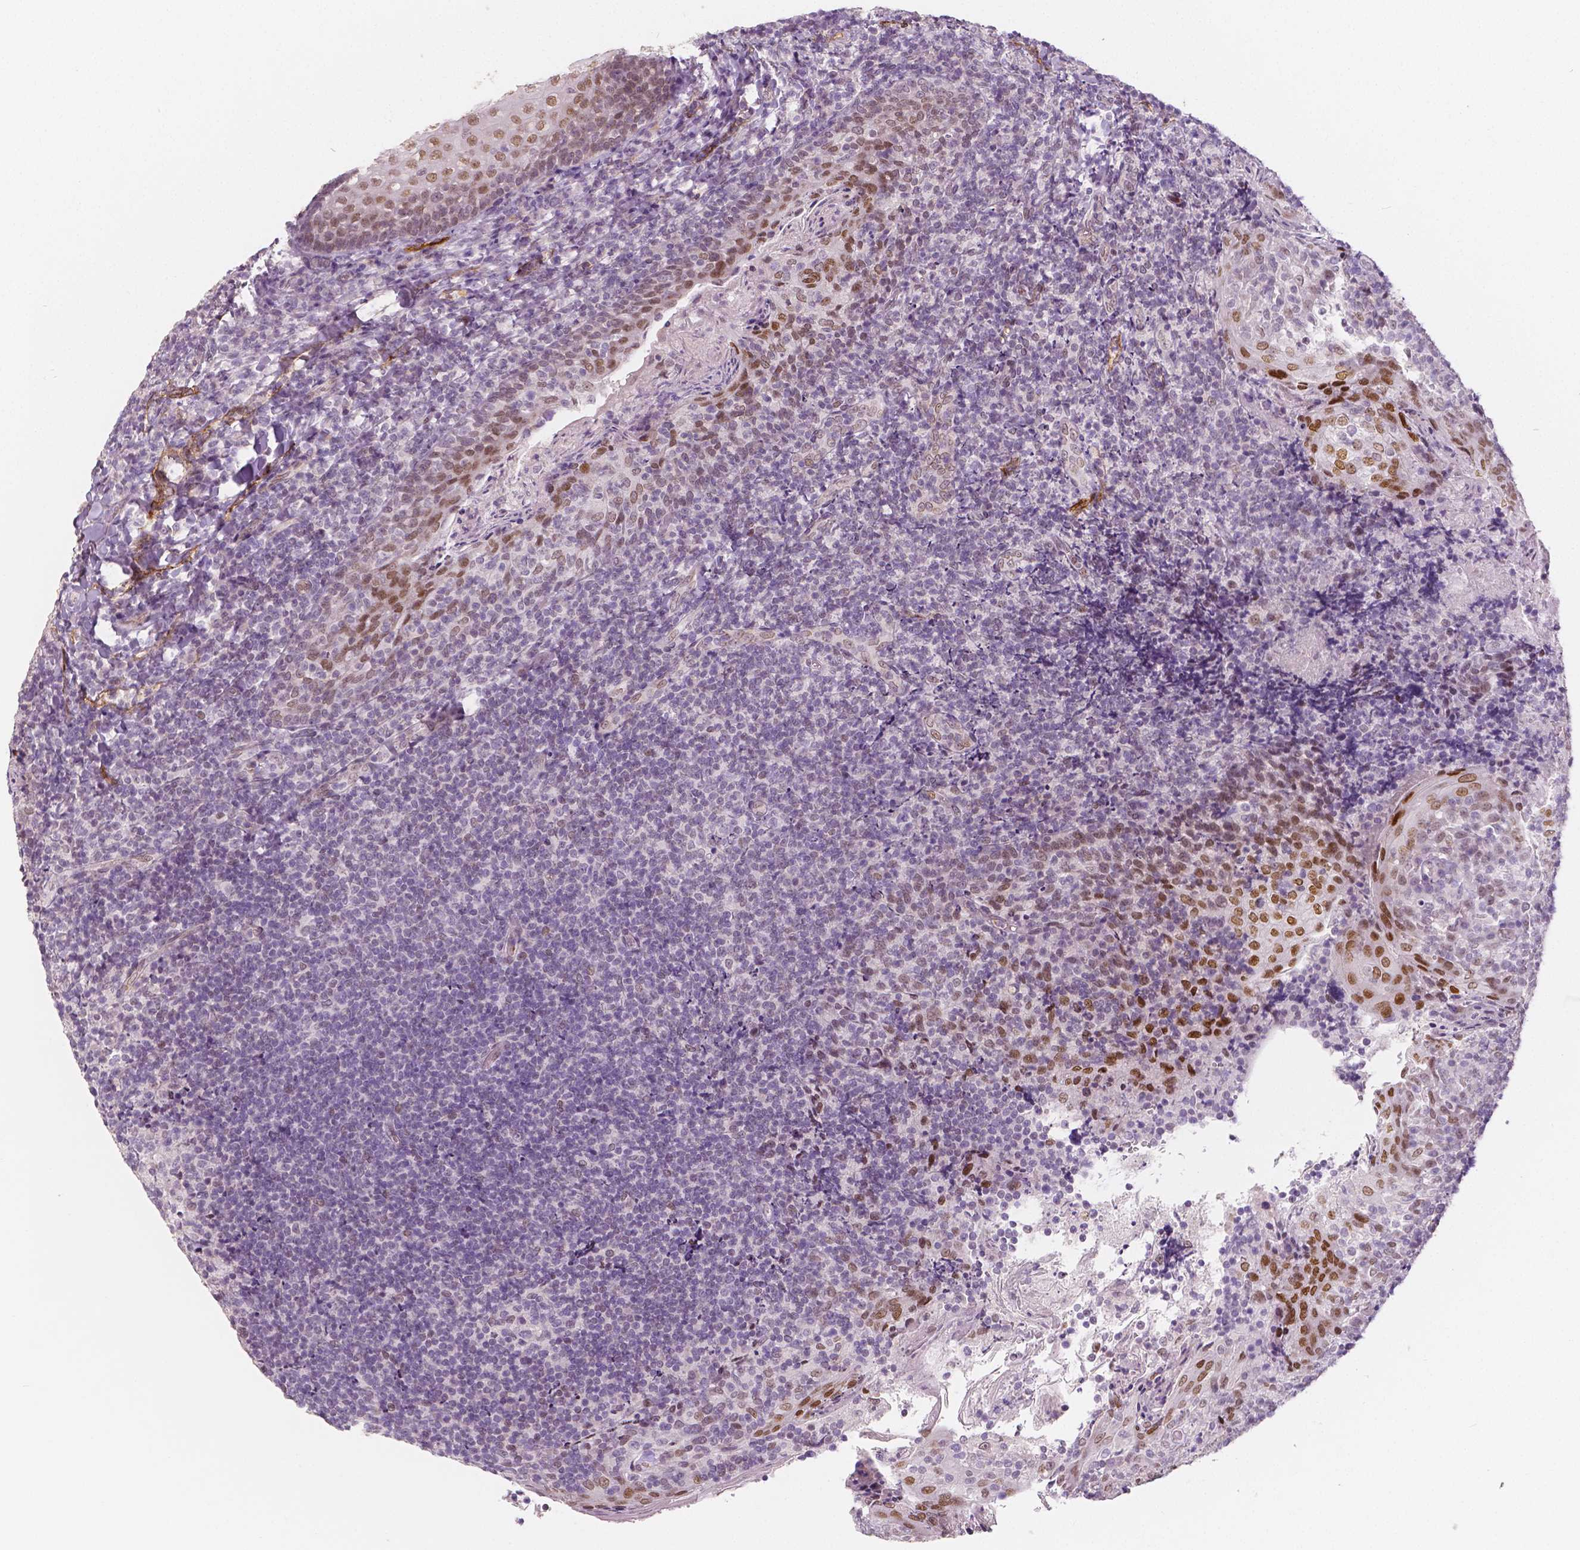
{"staining": {"intensity": "negative", "quantity": "none", "location": "none"}, "tissue": "tonsil", "cell_type": "Germinal center cells", "image_type": "normal", "snomed": [{"axis": "morphology", "description": "Normal tissue, NOS"}, {"axis": "topography", "description": "Tonsil"}], "caption": "This is an IHC photomicrograph of normal human tonsil. There is no positivity in germinal center cells.", "gene": "KDM5B", "patient": {"sex": "female", "age": 10}}